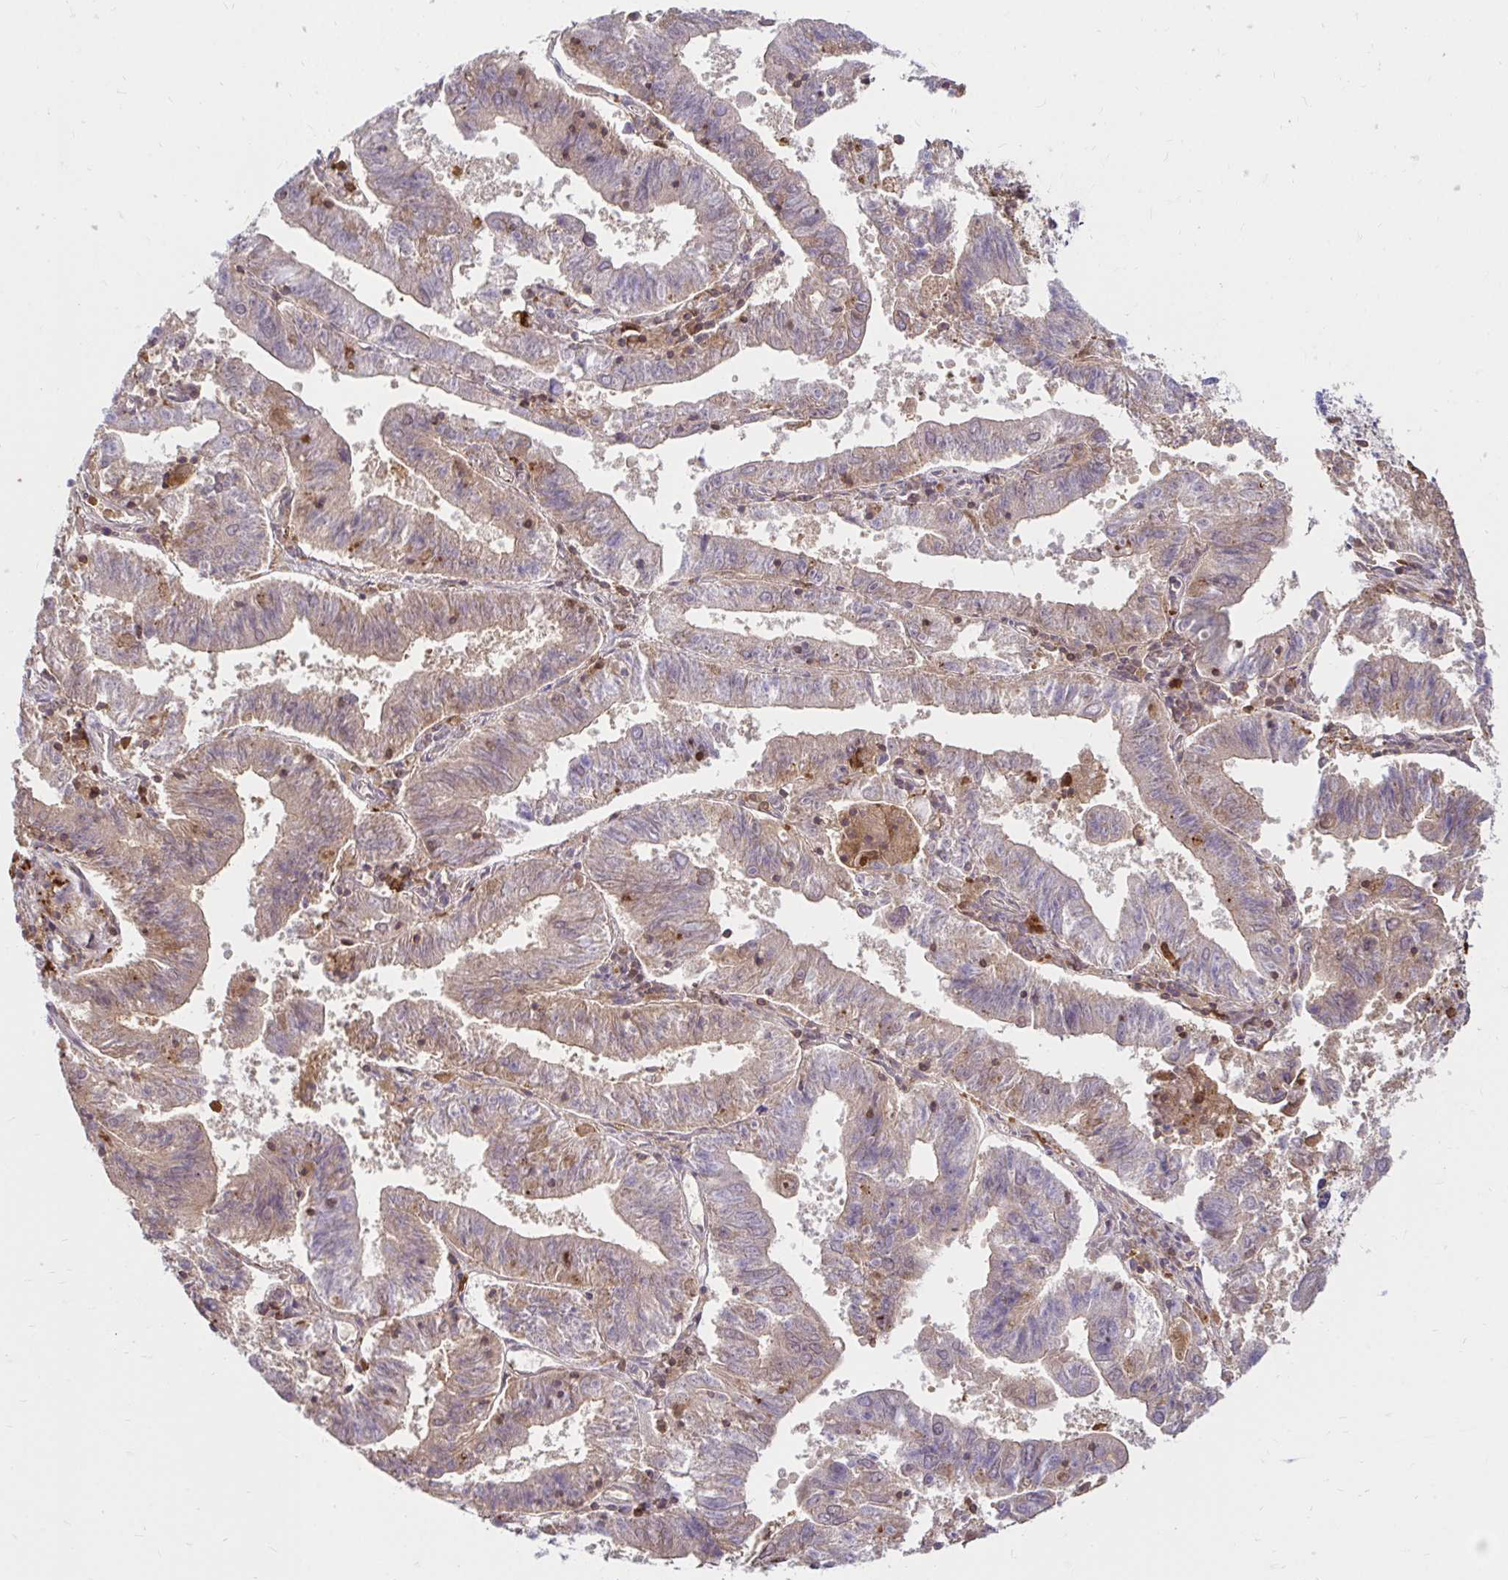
{"staining": {"intensity": "weak", "quantity": "25%-75%", "location": "cytoplasmic/membranous"}, "tissue": "endometrial cancer", "cell_type": "Tumor cells", "image_type": "cancer", "snomed": [{"axis": "morphology", "description": "Adenocarcinoma, NOS"}, {"axis": "topography", "description": "Endometrium"}], "caption": "There is low levels of weak cytoplasmic/membranous staining in tumor cells of endometrial cancer (adenocarcinoma), as demonstrated by immunohistochemical staining (brown color).", "gene": "PYCARD", "patient": {"sex": "female", "age": 82}}